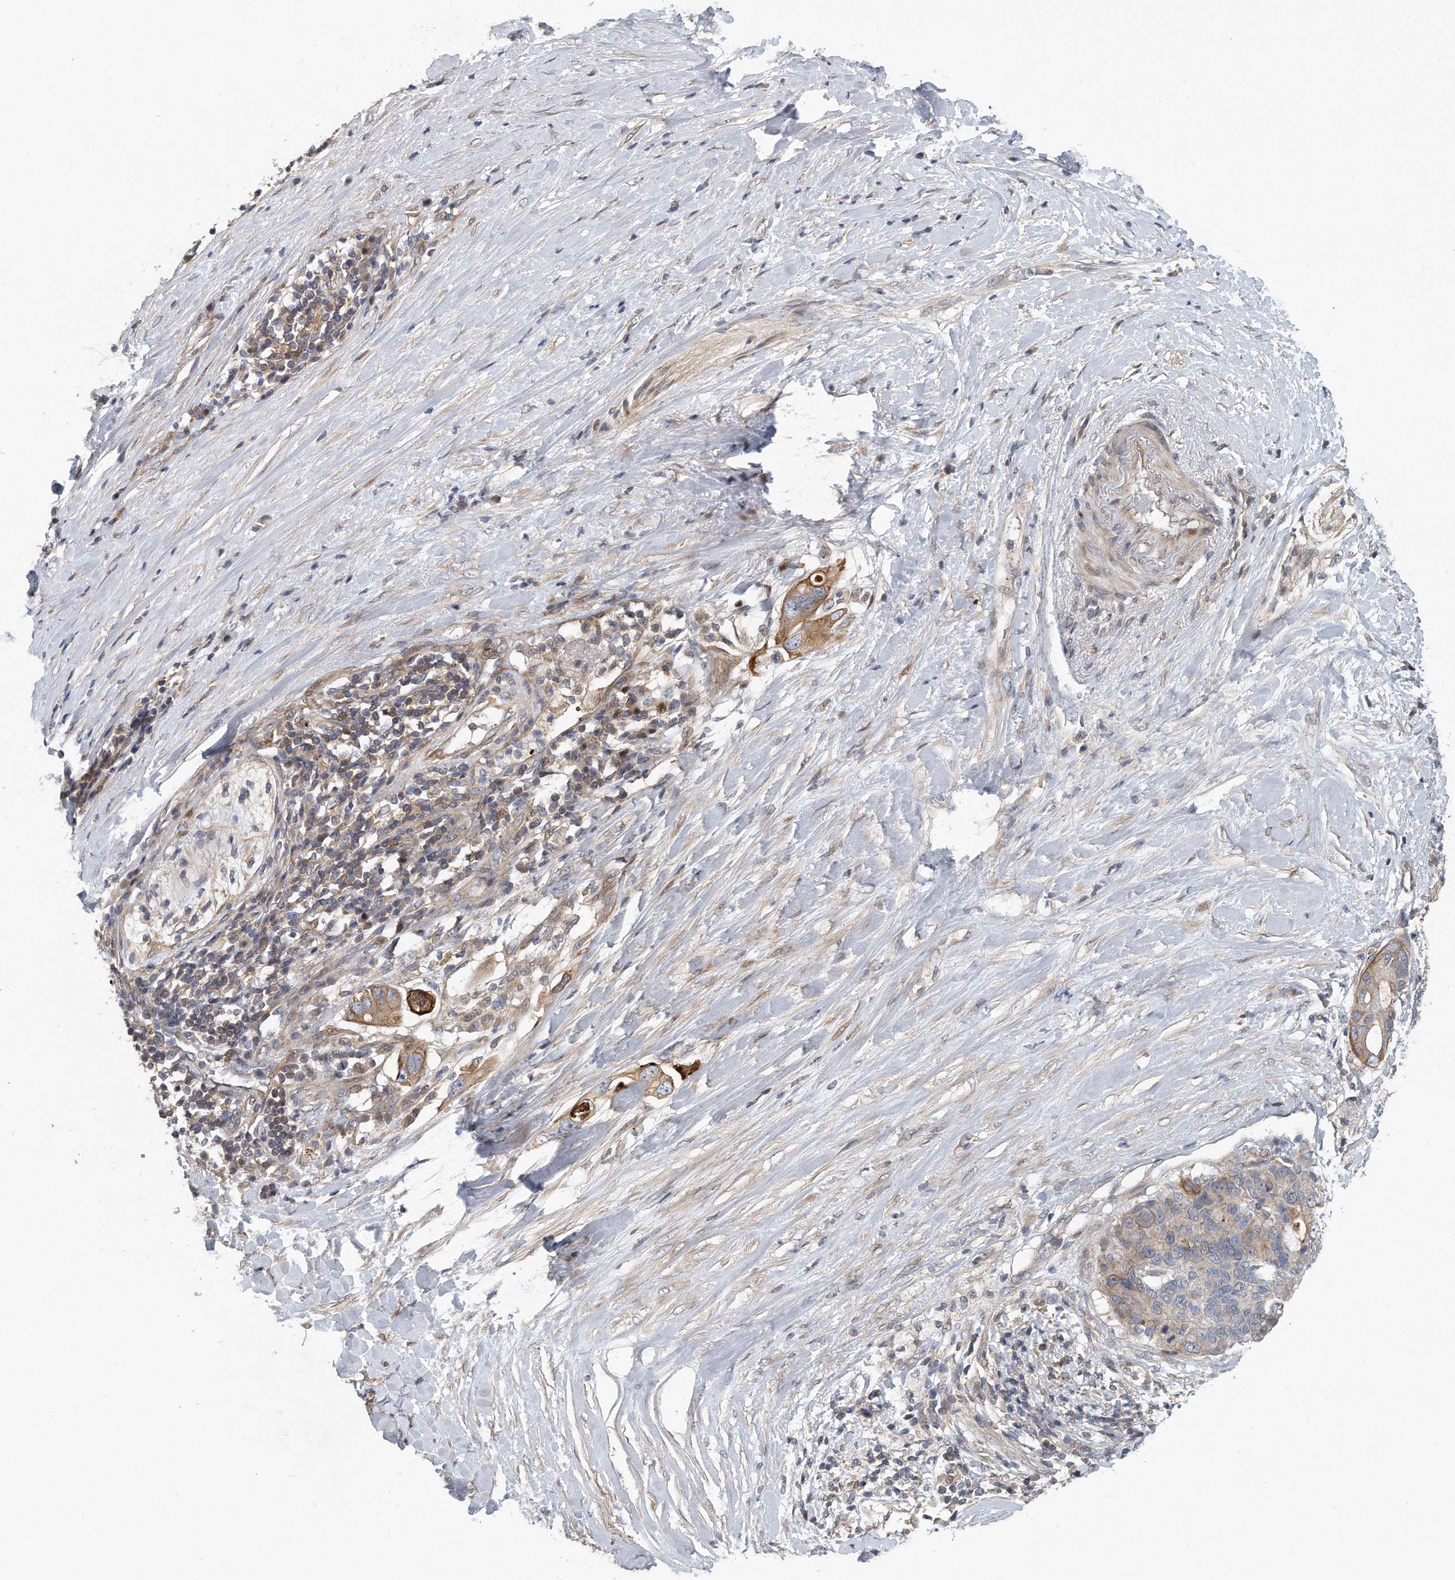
{"staining": {"intensity": "moderate", "quantity": "25%-75%", "location": "cytoplasmic/membranous"}, "tissue": "pancreatic cancer", "cell_type": "Tumor cells", "image_type": "cancer", "snomed": [{"axis": "morphology", "description": "Adenocarcinoma, NOS"}, {"axis": "topography", "description": "Pancreas"}], "caption": "A brown stain labels moderate cytoplasmic/membranous staining of a protein in pancreatic cancer (adenocarcinoma) tumor cells.", "gene": "PCDH8", "patient": {"sex": "female", "age": 56}}